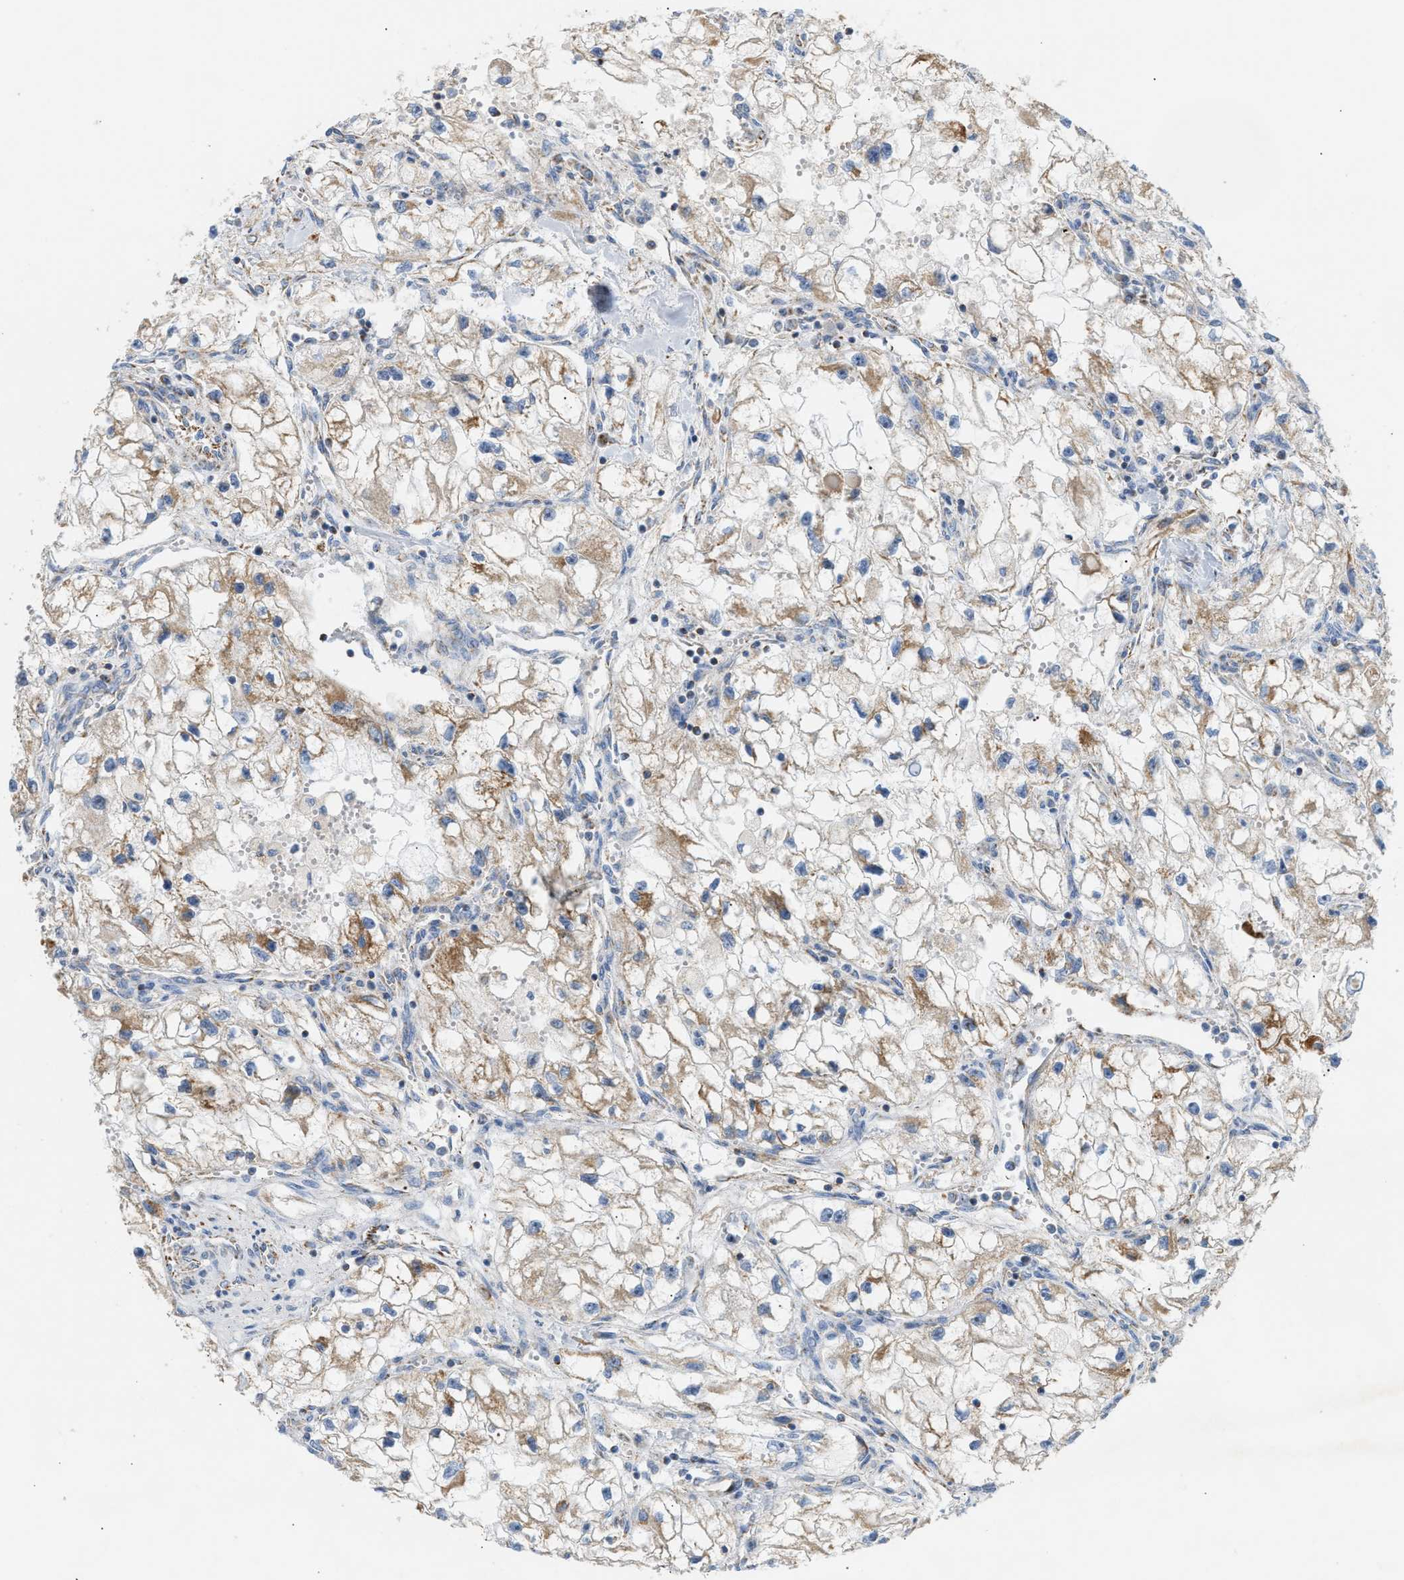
{"staining": {"intensity": "moderate", "quantity": ">75%", "location": "cytoplasmic/membranous"}, "tissue": "renal cancer", "cell_type": "Tumor cells", "image_type": "cancer", "snomed": [{"axis": "morphology", "description": "Adenocarcinoma, NOS"}, {"axis": "topography", "description": "Kidney"}], "caption": "Renal cancer (adenocarcinoma) stained with a protein marker demonstrates moderate staining in tumor cells.", "gene": "OGDH", "patient": {"sex": "female", "age": 70}}